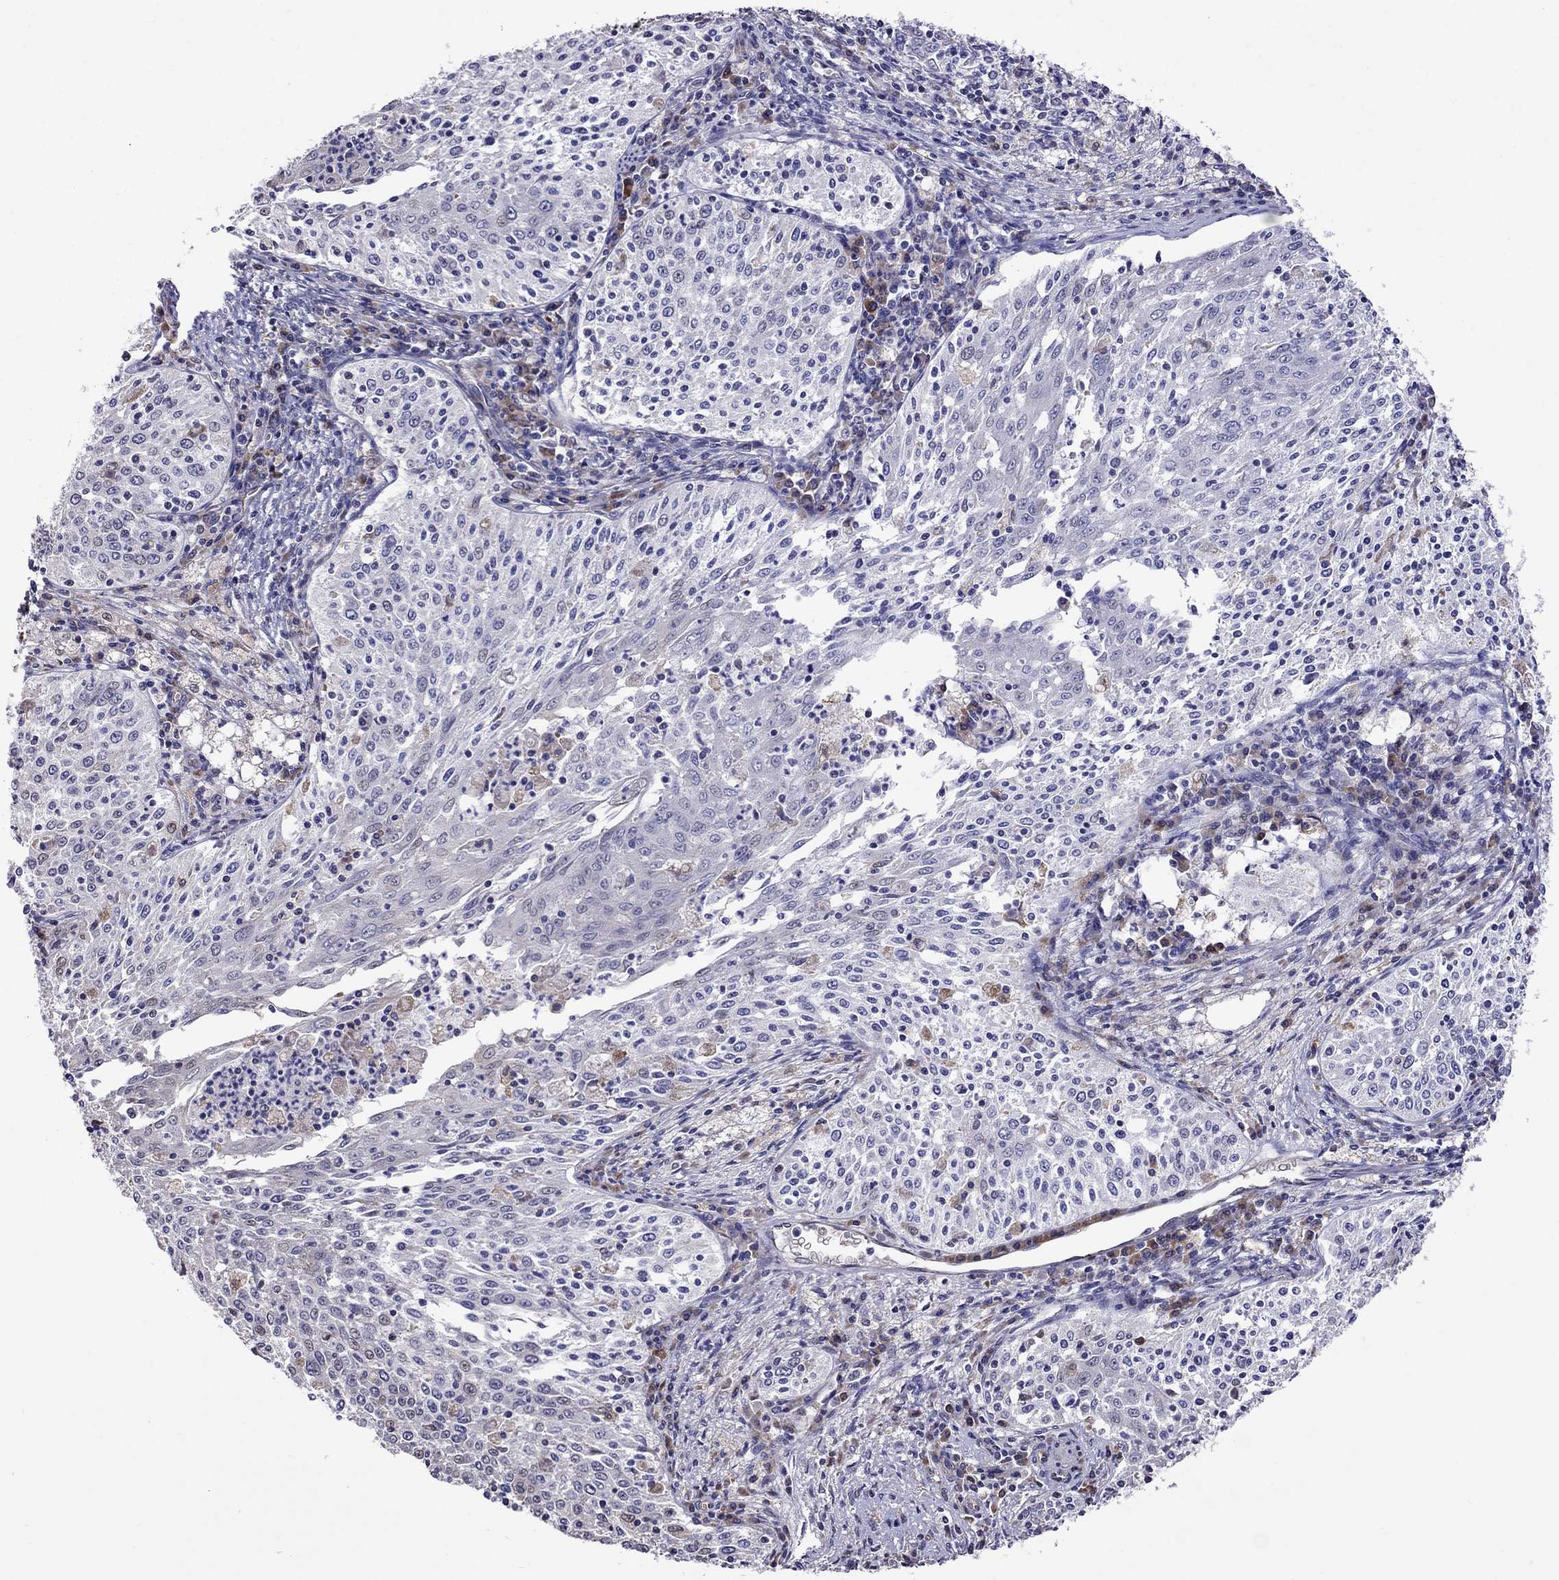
{"staining": {"intensity": "negative", "quantity": "none", "location": "none"}, "tissue": "cervical cancer", "cell_type": "Tumor cells", "image_type": "cancer", "snomed": [{"axis": "morphology", "description": "Squamous cell carcinoma, NOS"}, {"axis": "topography", "description": "Cervix"}], "caption": "Human cervical cancer (squamous cell carcinoma) stained for a protein using immunohistochemistry exhibits no staining in tumor cells.", "gene": "ADAM28", "patient": {"sex": "female", "age": 41}}